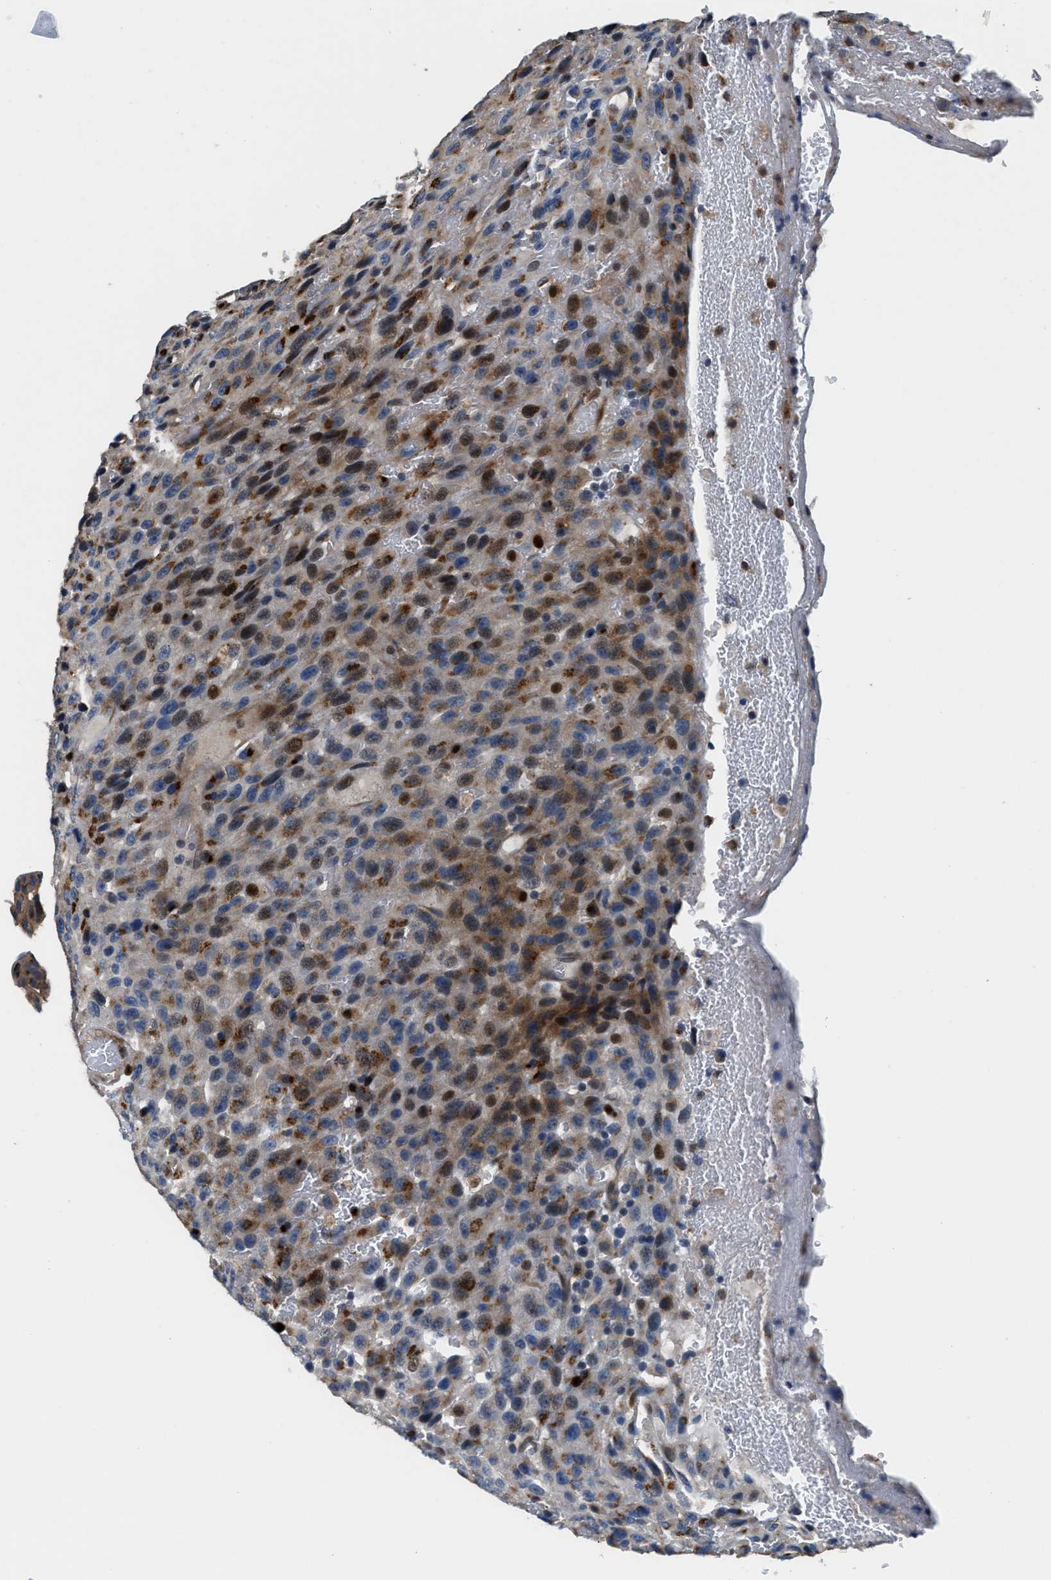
{"staining": {"intensity": "strong", "quantity": "25%-75%", "location": "cytoplasmic/membranous,nuclear"}, "tissue": "urothelial cancer", "cell_type": "Tumor cells", "image_type": "cancer", "snomed": [{"axis": "morphology", "description": "Urothelial carcinoma, High grade"}, {"axis": "topography", "description": "Urinary bladder"}], "caption": "Strong cytoplasmic/membranous and nuclear staining for a protein is appreciated in about 25%-75% of tumor cells of high-grade urothelial carcinoma using immunohistochemistry.", "gene": "FUT8", "patient": {"sex": "male", "age": 66}}